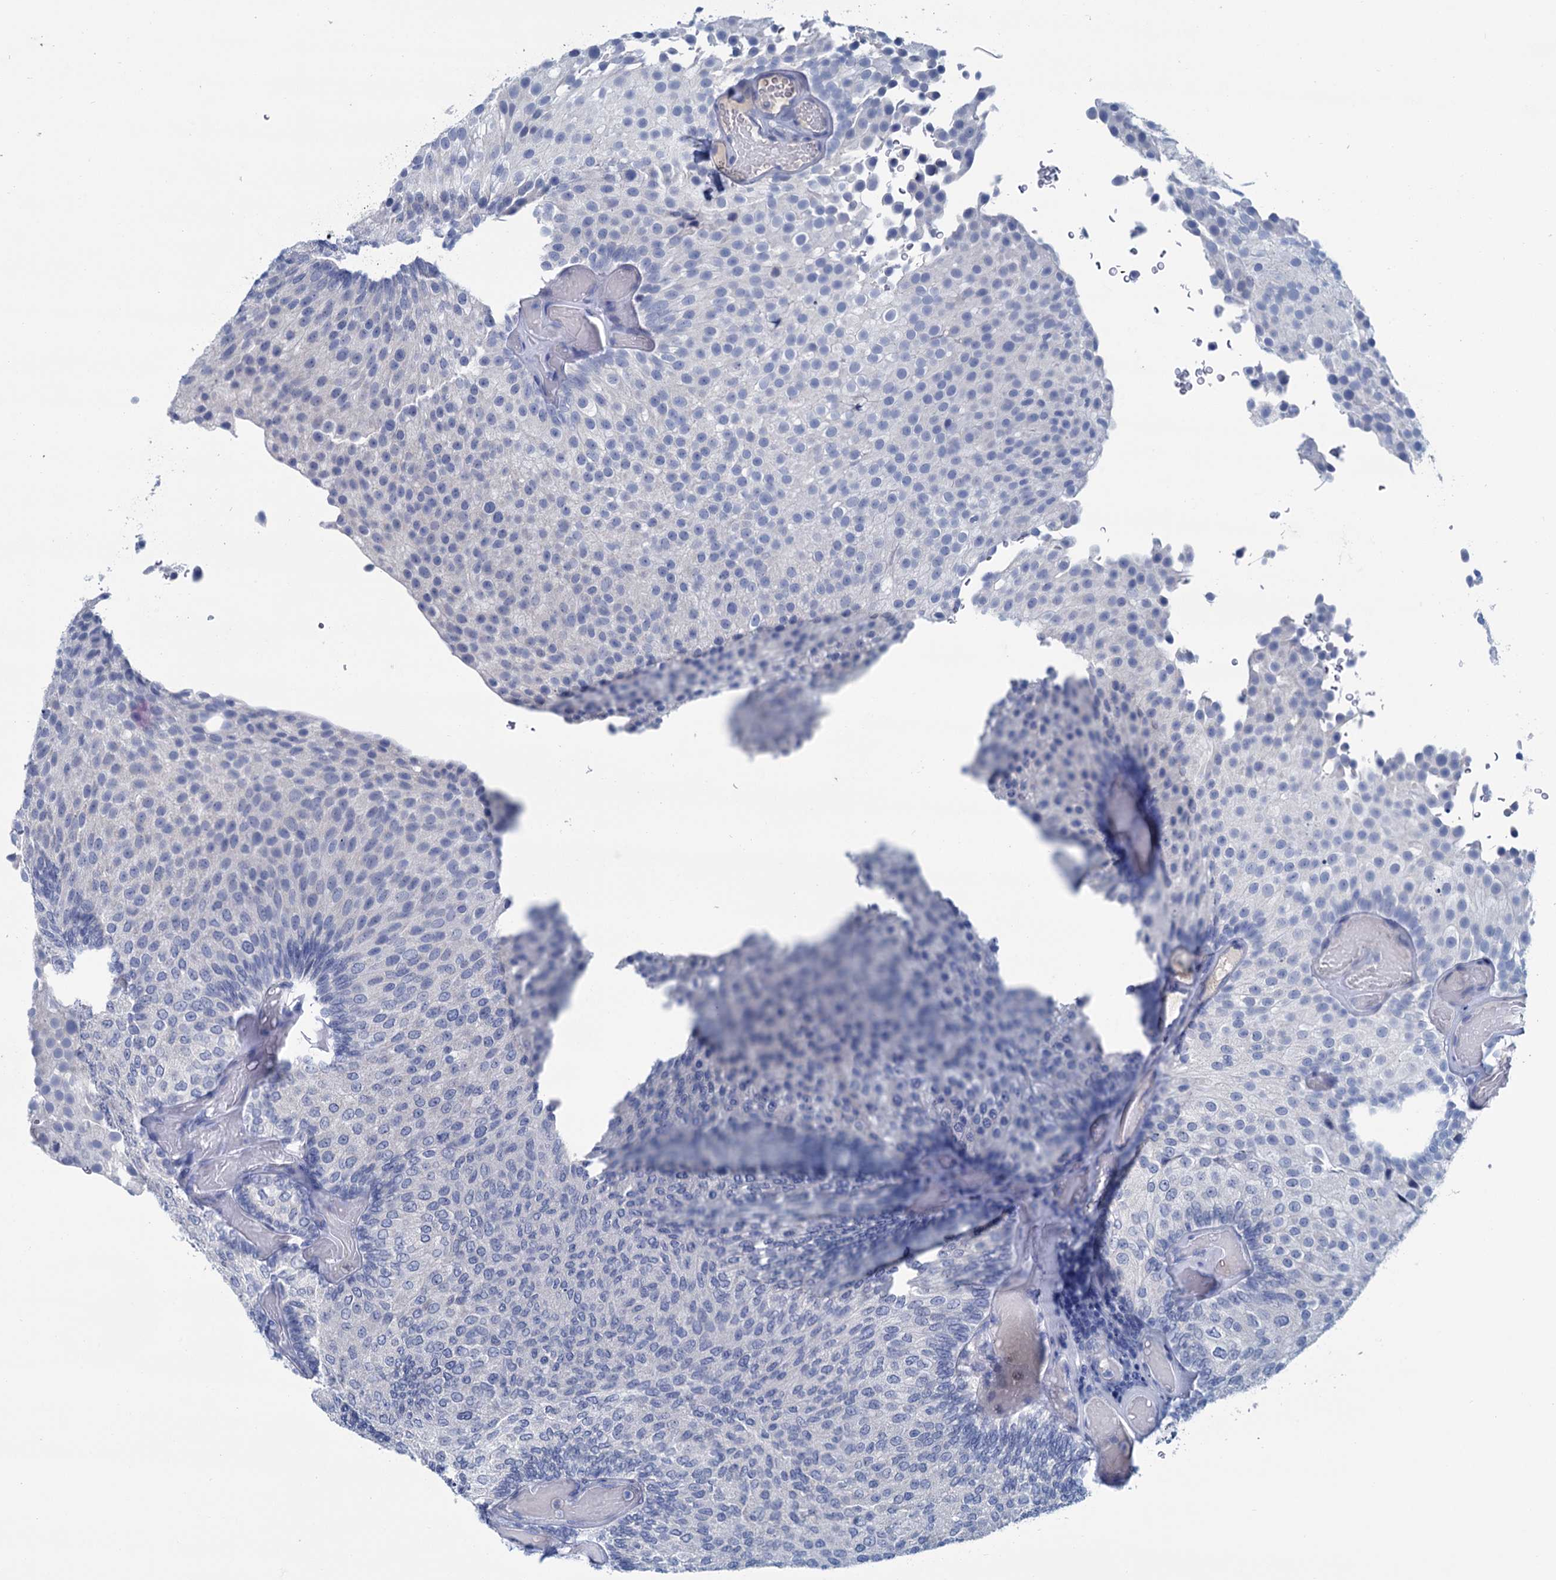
{"staining": {"intensity": "negative", "quantity": "none", "location": "none"}, "tissue": "urothelial cancer", "cell_type": "Tumor cells", "image_type": "cancer", "snomed": [{"axis": "morphology", "description": "Urothelial carcinoma, Low grade"}, {"axis": "topography", "description": "Urinary bladder"}], "caption": "High power microscopy micrograph of an IHC histopathology image of urothelial cancer, revealing no significant positivity in tumor cells.", "gene": "MYOZ3", "patient": {"sex": "male", "age": 78}}